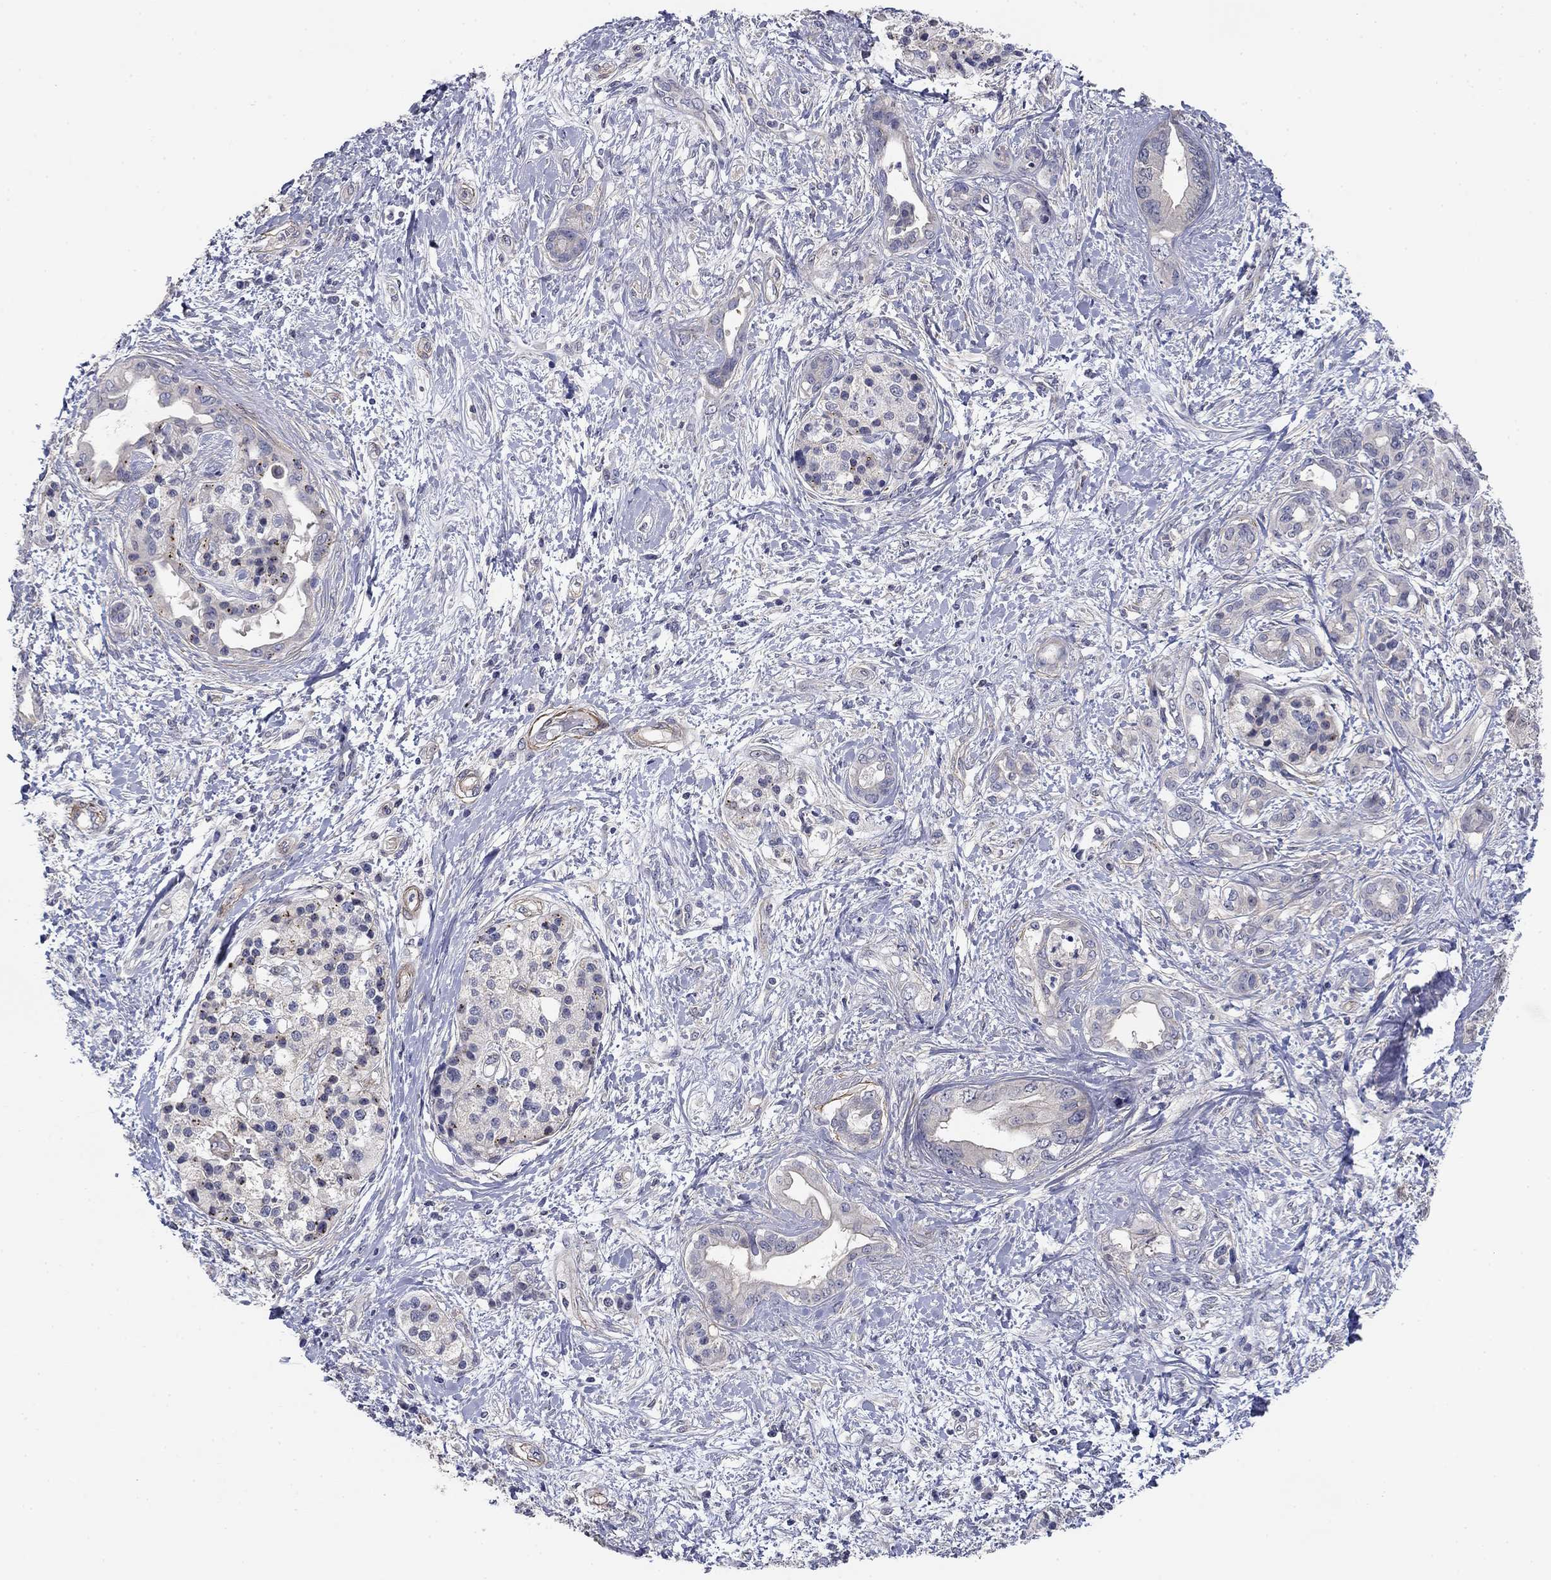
{"staining": {"intensity": "negative", "quantity": "none", "location": "none"}, "tissue": "pancreatic cancer", "cell_type": "Tumor cells", "image_type": "cancer", "snomed": [{"axis": "morphology", "description": "Adenocarcinoma, NOS"}, {"axis": "topography", "description": "Pancreas"}], "caption": "Immunohistochemistry (IHC) histopathology image of neoplastic tissue: pancreatic cancer stained with DAB shows no significant protein staining in tumor cells. (DAB IHC with hematoxylin counter stain).", "gene": "GRK7", "patient": {"sex": "female", "age": 56}}